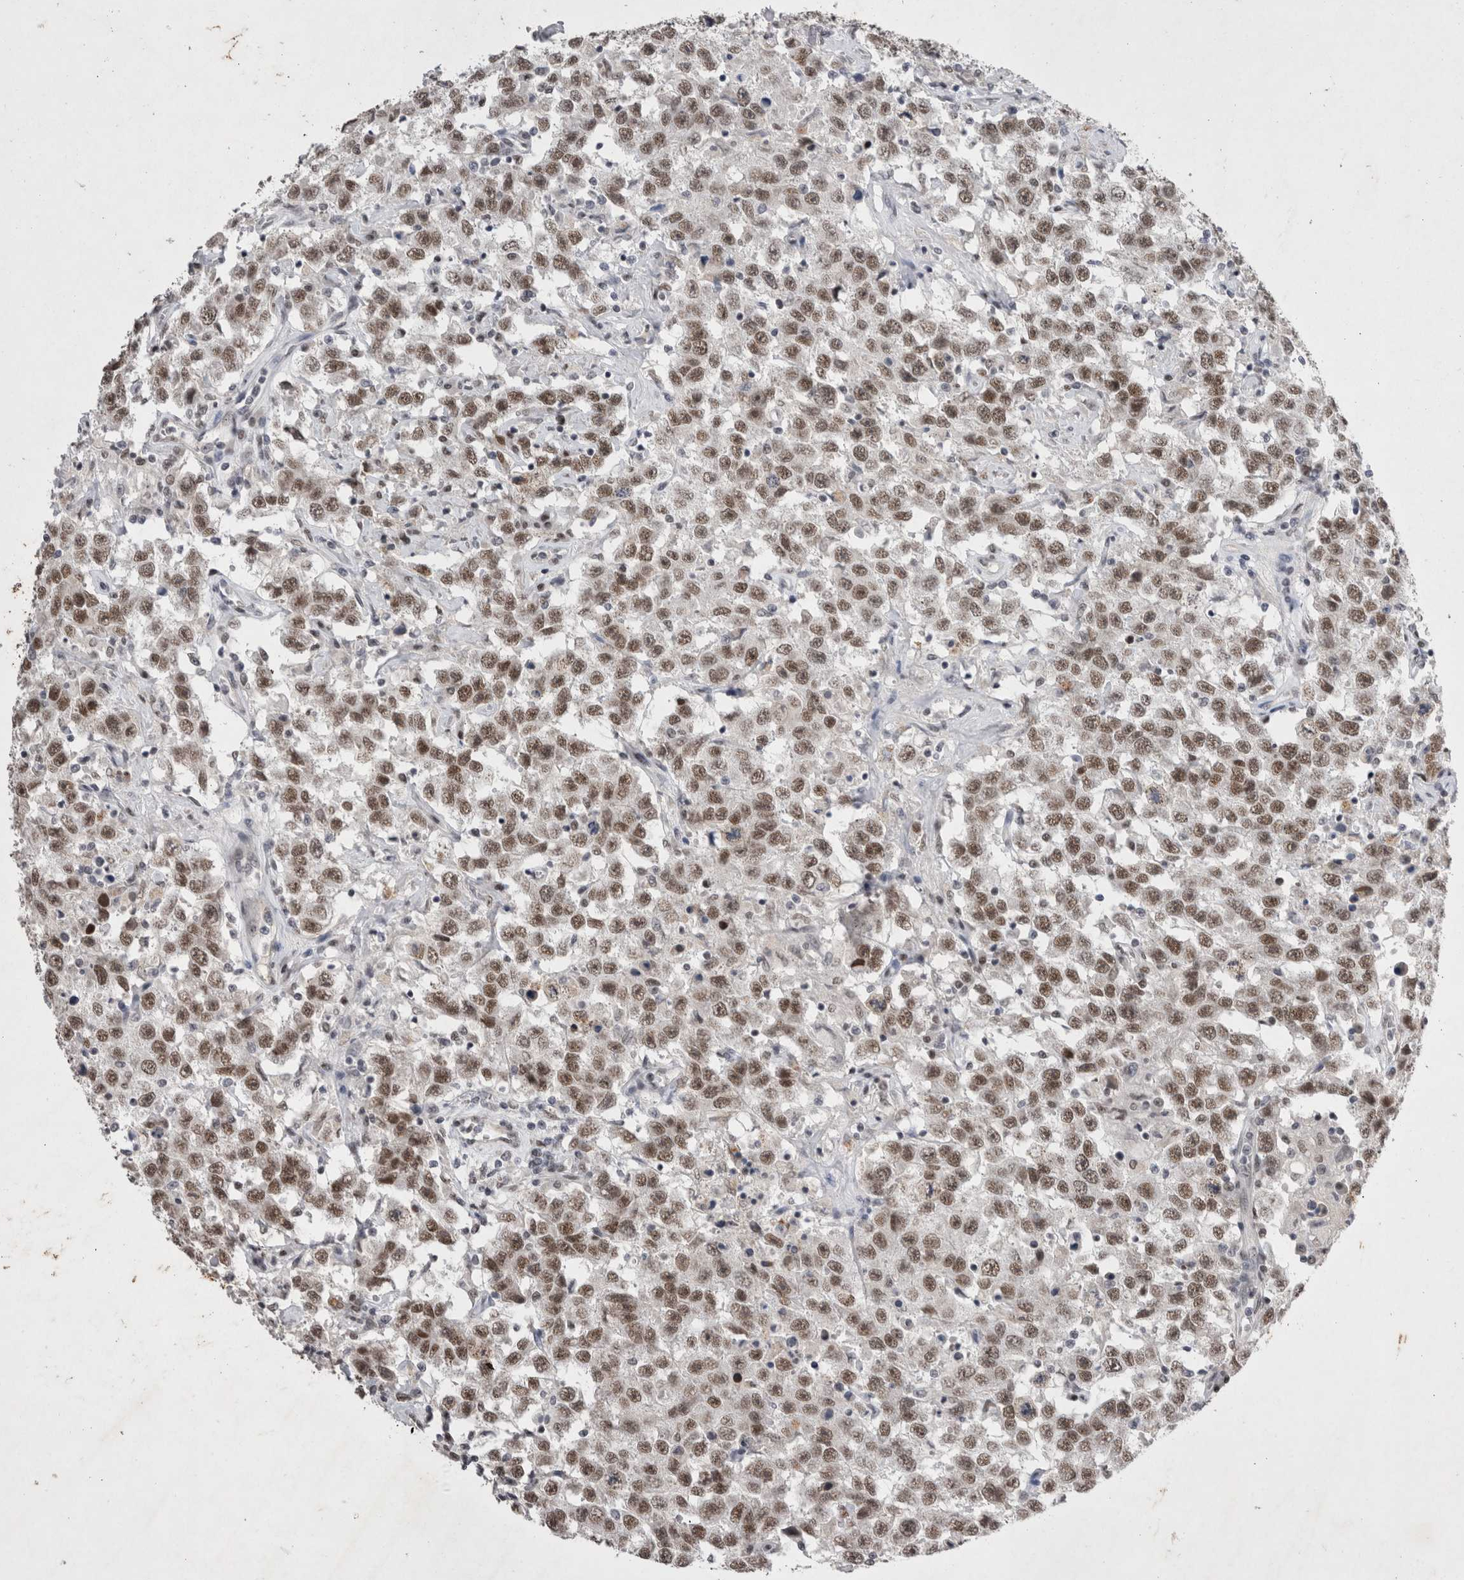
{"staining": {"intensity": "moderate", "quantity": ">75%", "location": "nuclear"}, "tissue": "testis cancer", "cell_type": "Tumor cells", "image_type": "cancer", "snomed": [{"axis": "morphology", "description": "Seminoma, NOS"}, {"axis": "topography", "description": "Testis"}], "caption": "The image shows a brown stain indicating the presence of a protein in the nuclear of tumor cells in testis seminoma.", "gene": "RBM6", "patient": {"sex": "male", "age": 41}}